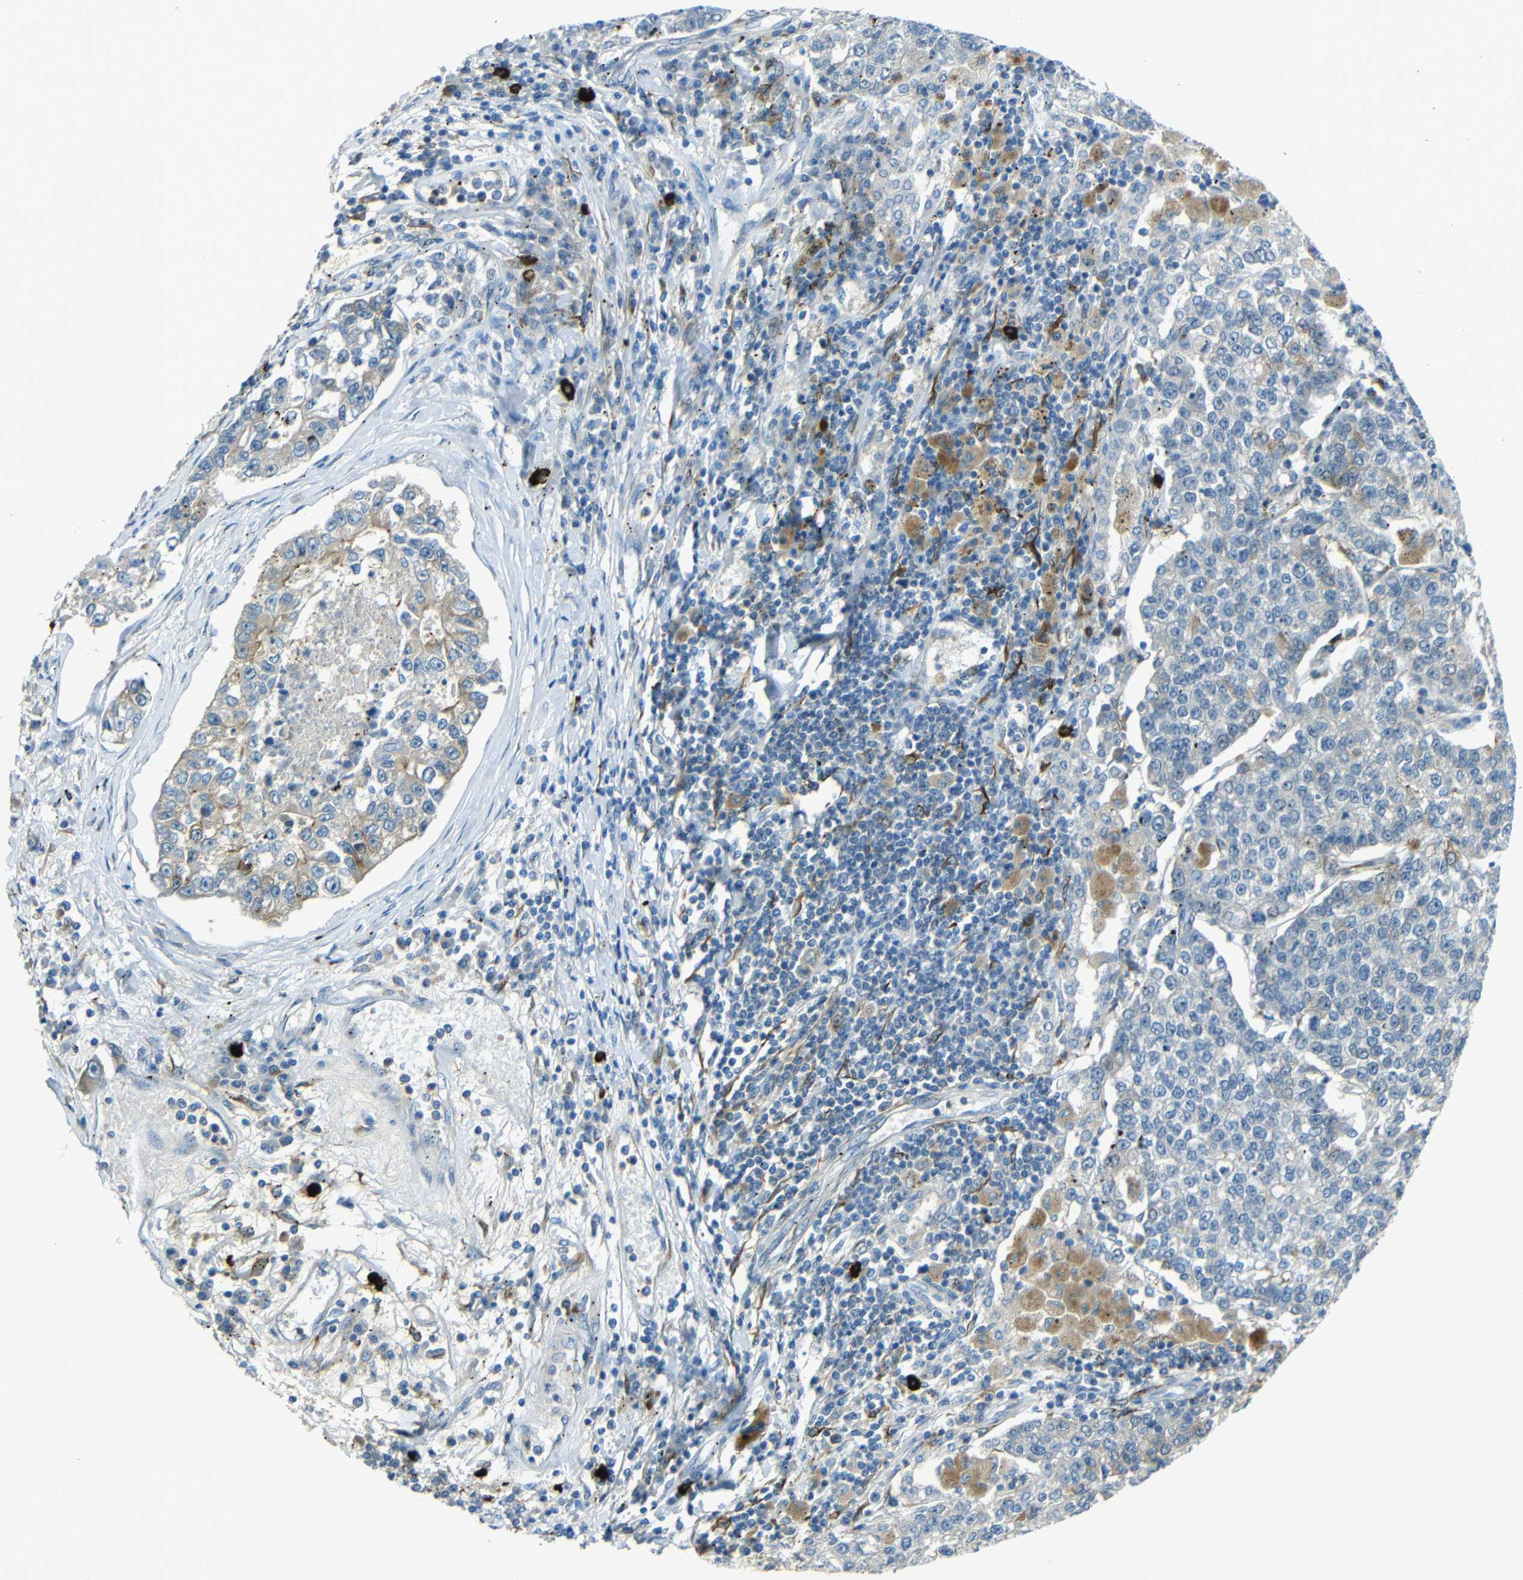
{"staining": {"intensity": "weak", "quantity": "<25%", "location": "cytoplasmic/membranous"}, "tissue": "lung cancer", "cell_type": "Tumor cells", "image_type": "cancer", "snomed": [{"axis": "morphology", "description": "Adenocarcinoma, NOS"}, {"axis": "topography", "description": "Lung"}], "caption": "Human adenocarcinoma (lung) stained for a protein using immunohistochemistry (IHC) shows no staining in tumor cells.", "gene": "DCLK1", "patient": {"sex": "male", "age": 49}}